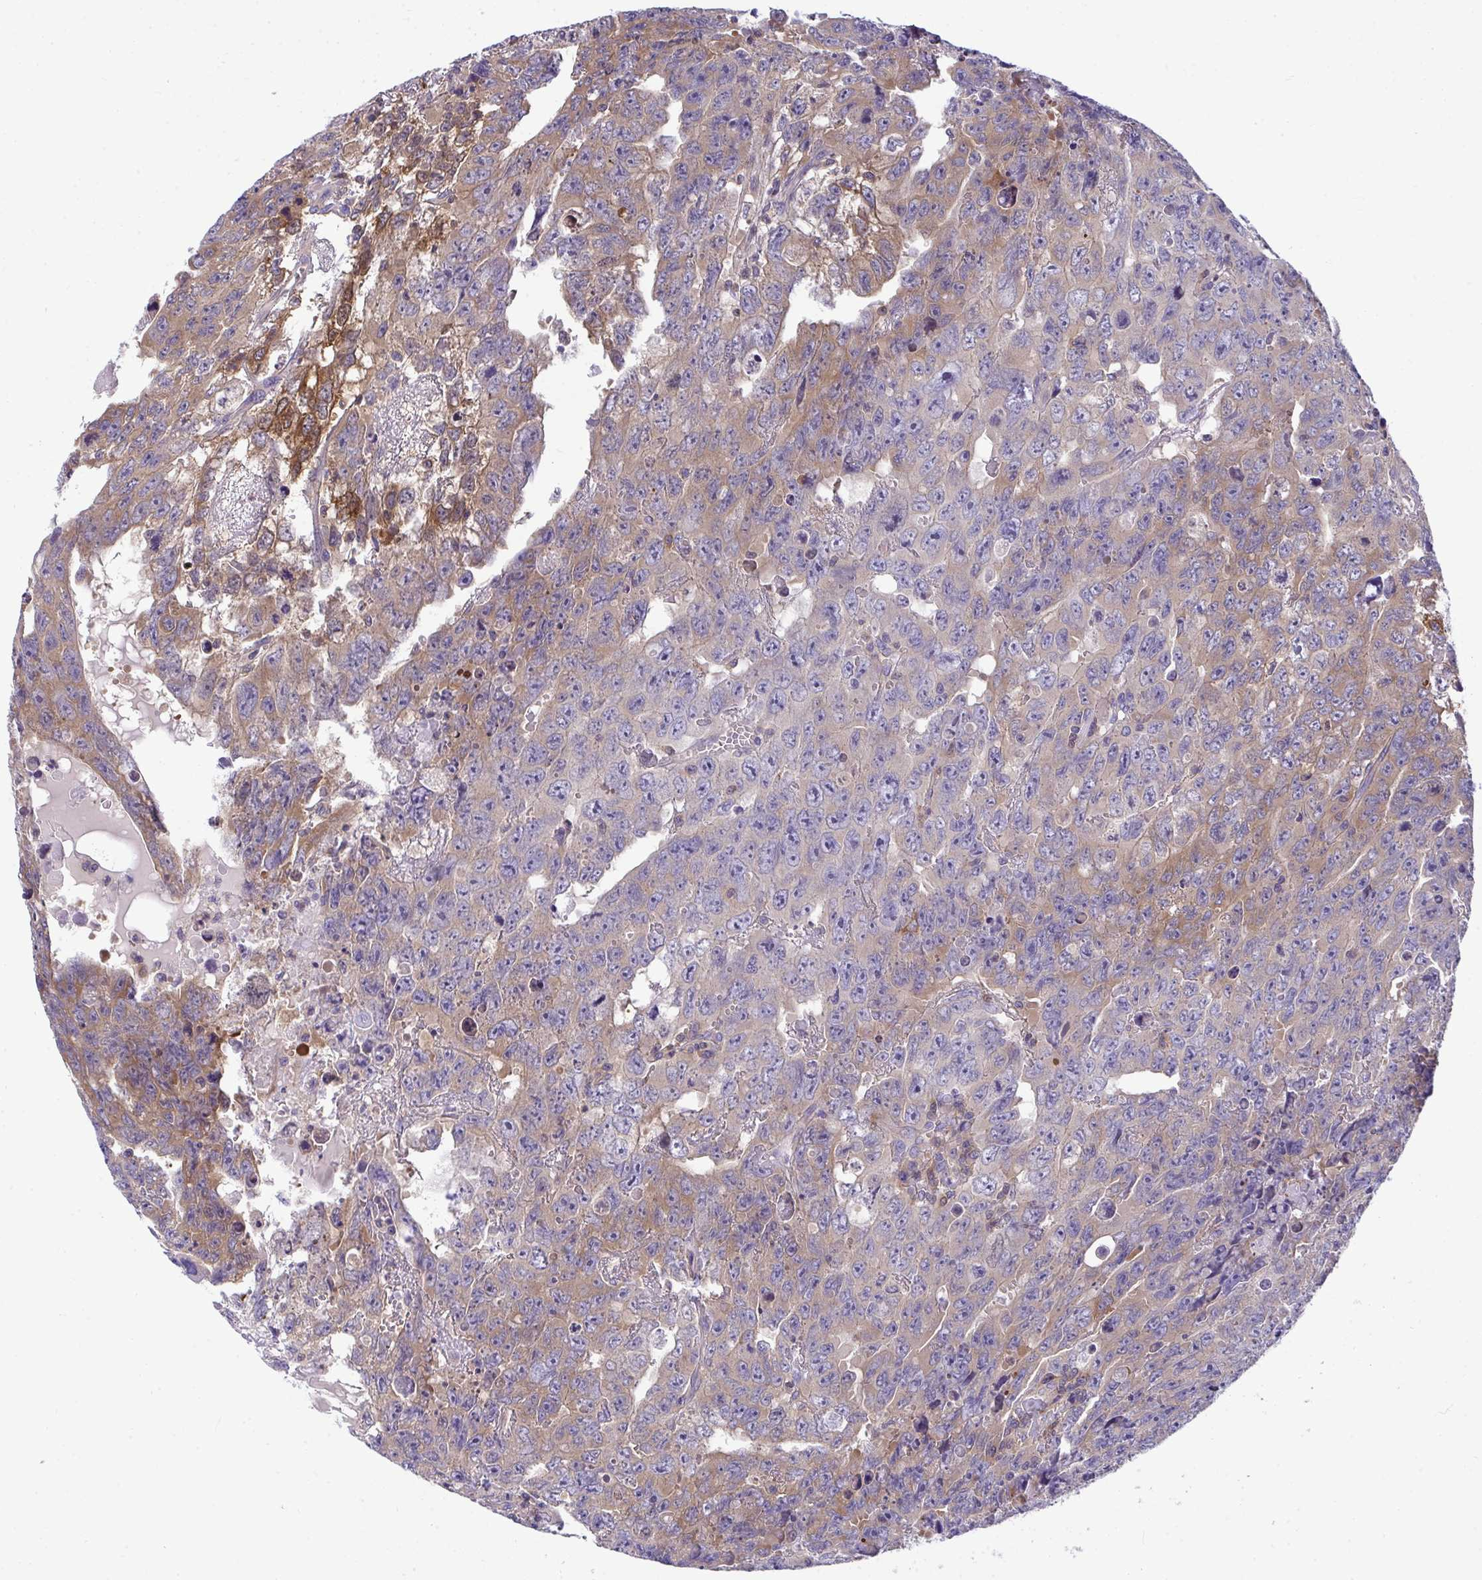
{"staining": {"intensity": "moderate", "quantity": "25%-75%", "location": "cytoplasmic/membranous"}, "tissue": "testis cancer", "cell_type": "Tumor cells", "image_type": "cancer", "snomed": [{"axis": "morphology", "description": "Carcinoma, Embryonal, NOS"}, {"axis": "topography", "description": "Testis"}], "caption": "DAB (3,3'-diaminobenzidine) immunohistochemical staining of human embryonal carcinoma (testis) shows moderate cytoplasmic/membranous protein positivity in about 25%-75% of tumor cells.", "gene": "SLC30A6", "patient": {"sex": "male", "age": 24}}